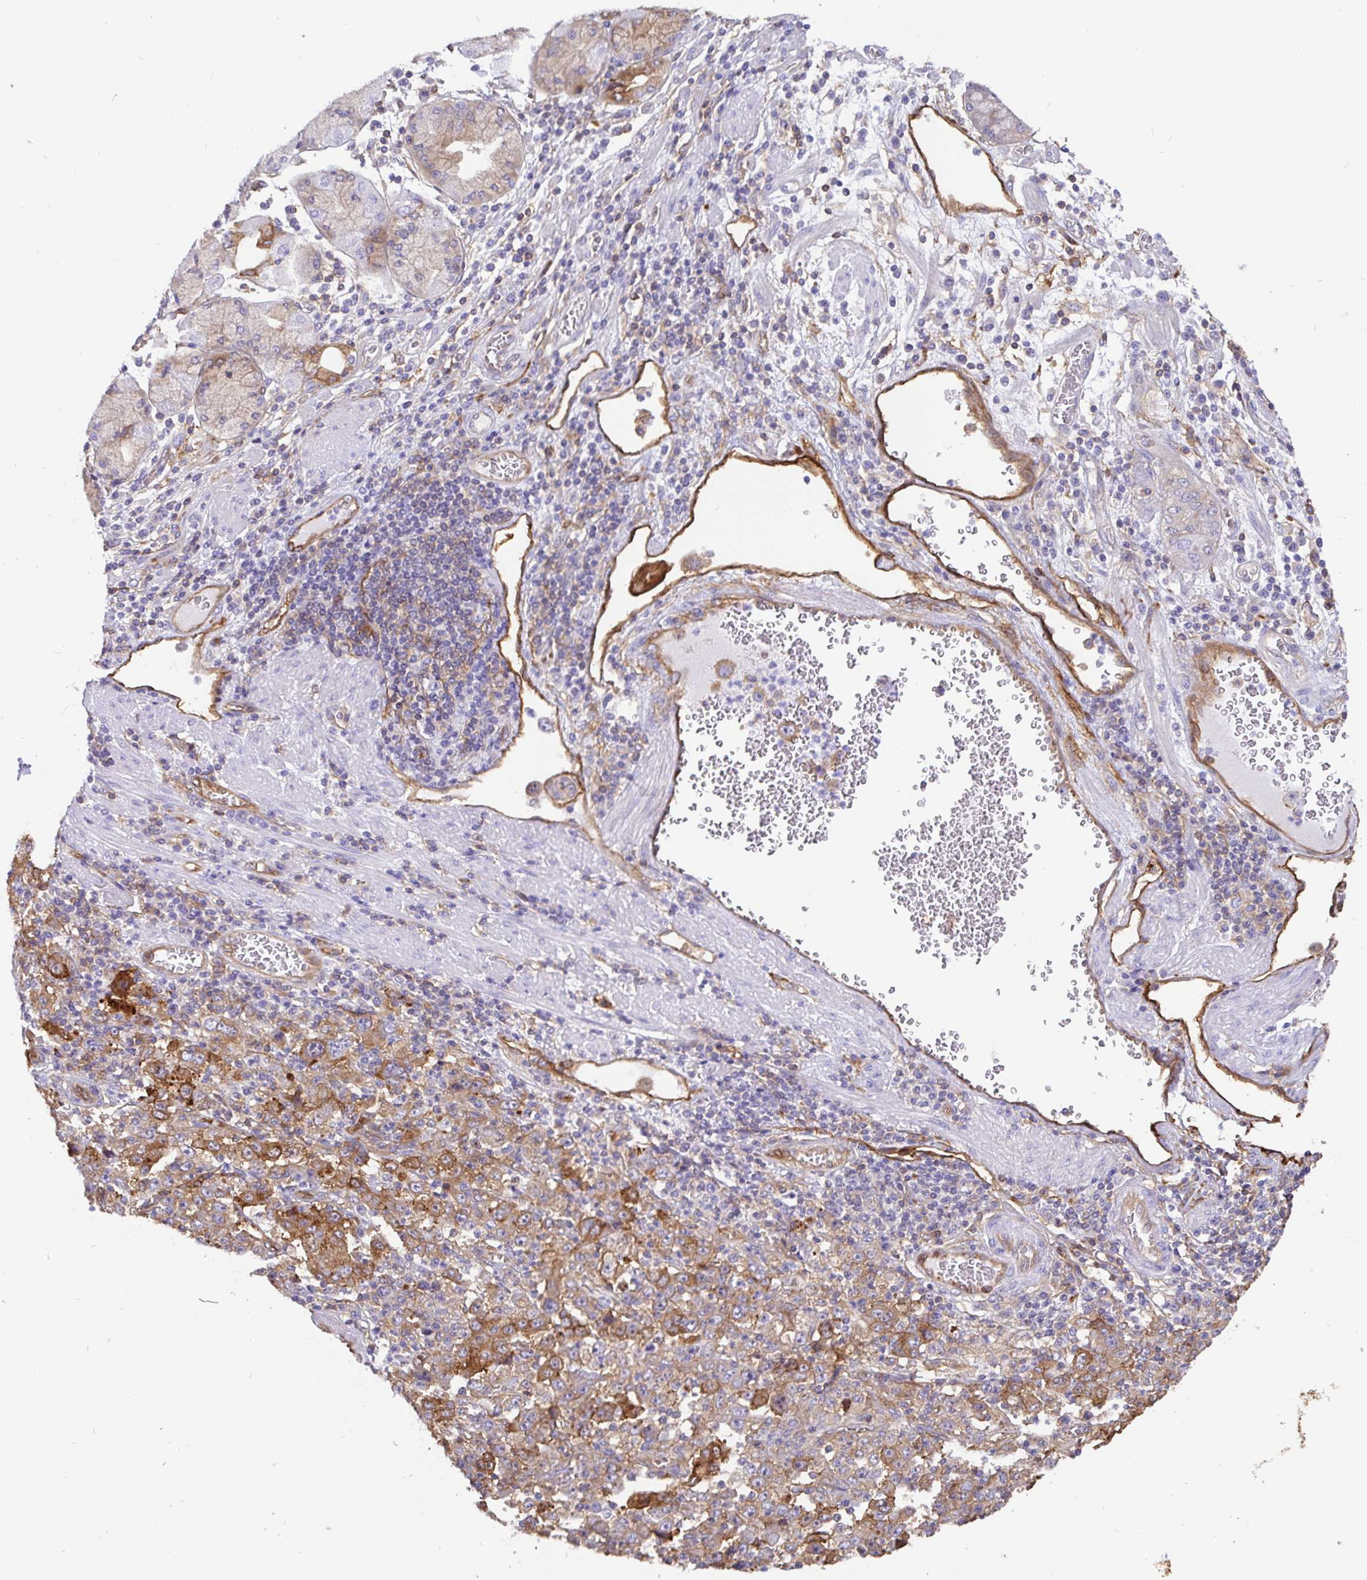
{"staining": {"intensity": "moderate", "quantity": ">75%", "location": "cytoplasmic/membranous"}, "tissue": "stomach cancer", "cell_type": "Tumor cells", "image_type": "cancer", "snomed": [{"axis": "morphology", "description": "Normal tissue, NOS"}, {"axis": "morphology", "description": "Adenocarcinoma, NOS"}, {"axis": "topography", "description": "Stomach, upper"}, {"axis": "topography", "description": "Stomach"}], "caption": "A histopathology image showing moderate cytoplasmic/membranous expression in about >75% of tumor cells in adenocarcinoma (stomach), as visualized by brown immunohistochemical staining.", "gene": "ANXA2", "patient": {"sex": "male", "age": 59}}